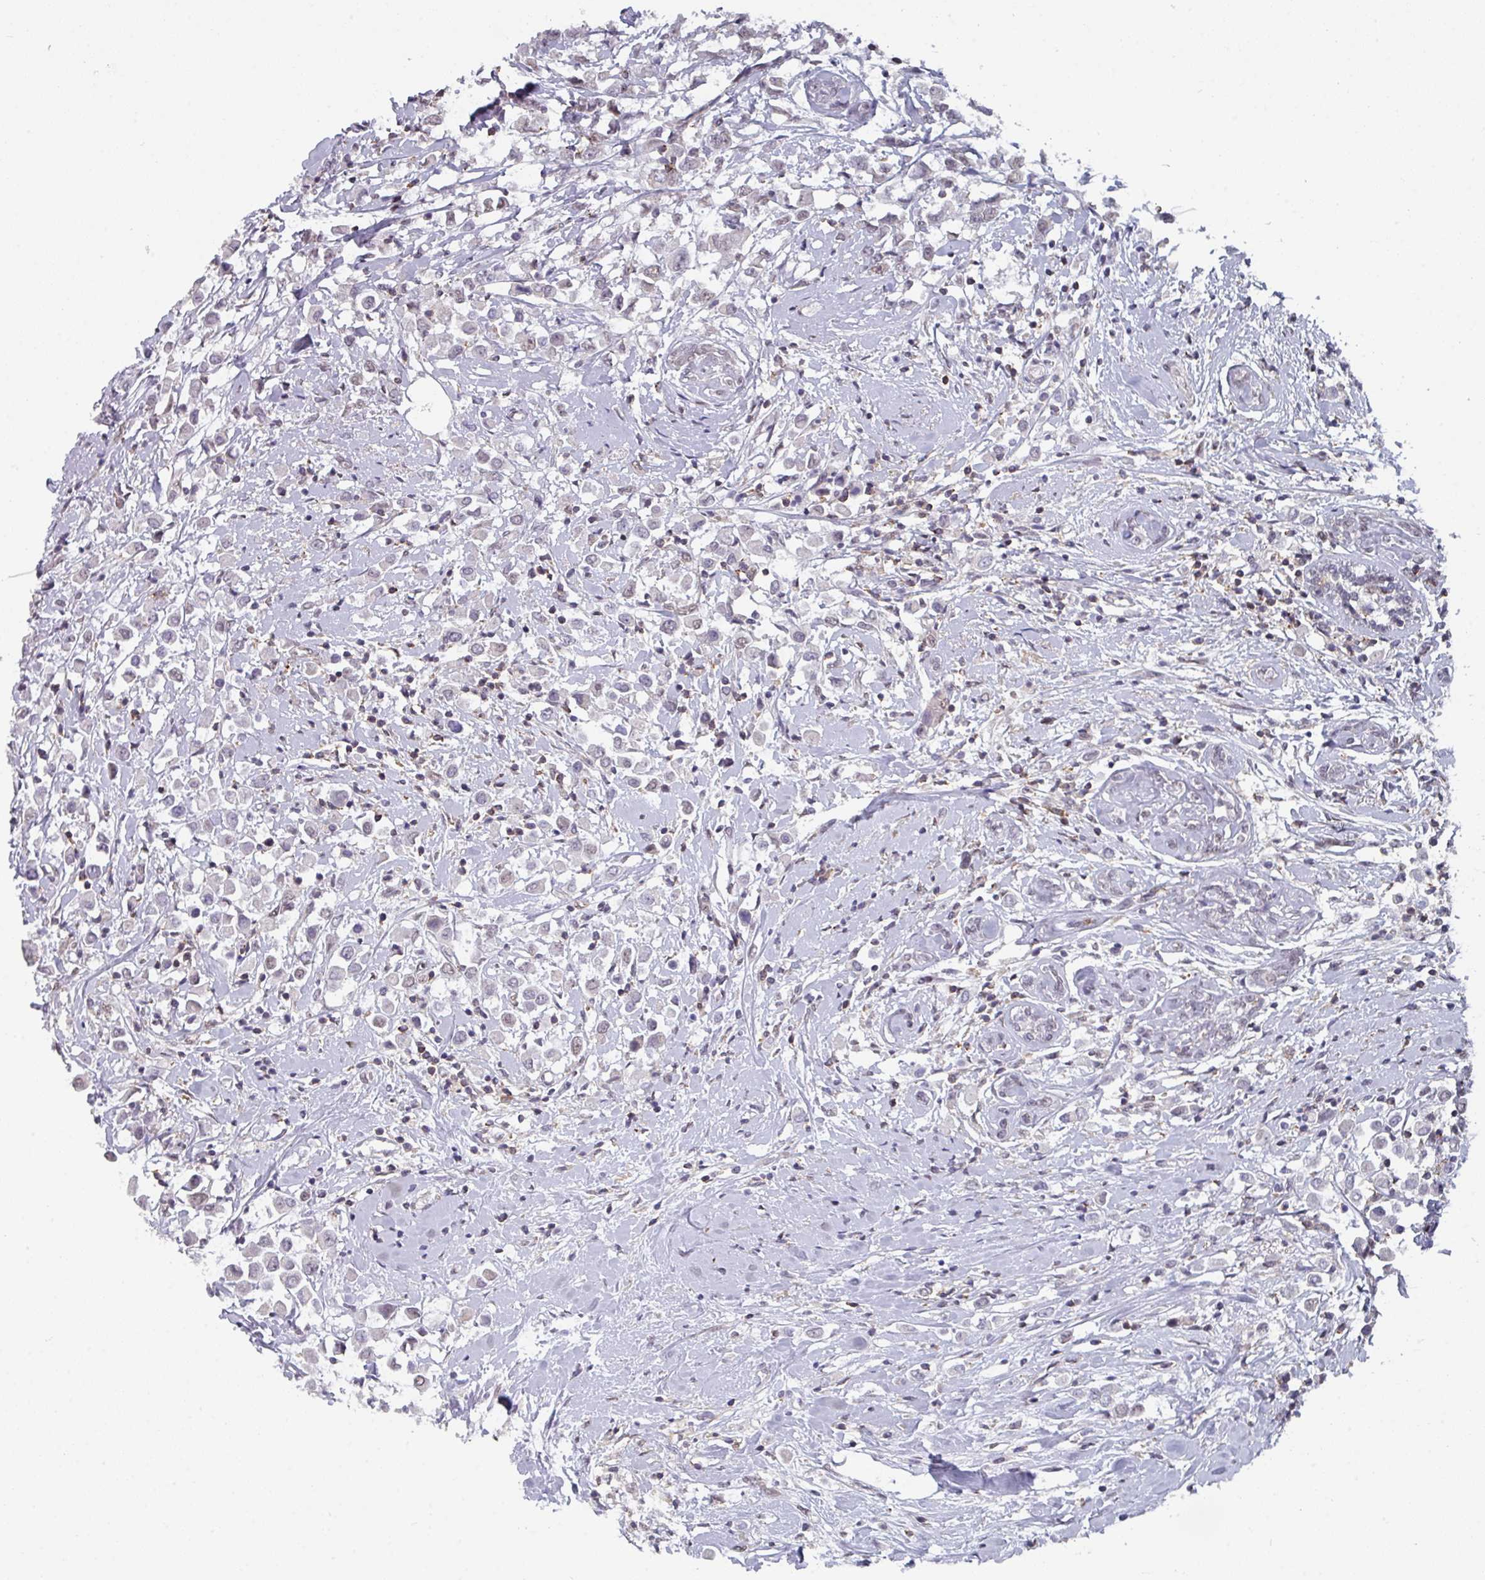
{"staining": {"intensity": "weak", "quantity": "25%-75%", "location": "nuclear"}, "tissue": "breast cancer", "cell_type": "Tumor cells", "image_type": "cancer", "snomed": [{"axis": "morphology", "description": "Duct carcinoma"}, {"axis": "topography", "description": "Breast"}], "caption": "The immunohistochemical stain highlights weak nuclear positivity in tumor cells of breast intraductal carcinoma tissue.", "gene": "RASAL3", "patient": {"sex": "female", "age": 87}}